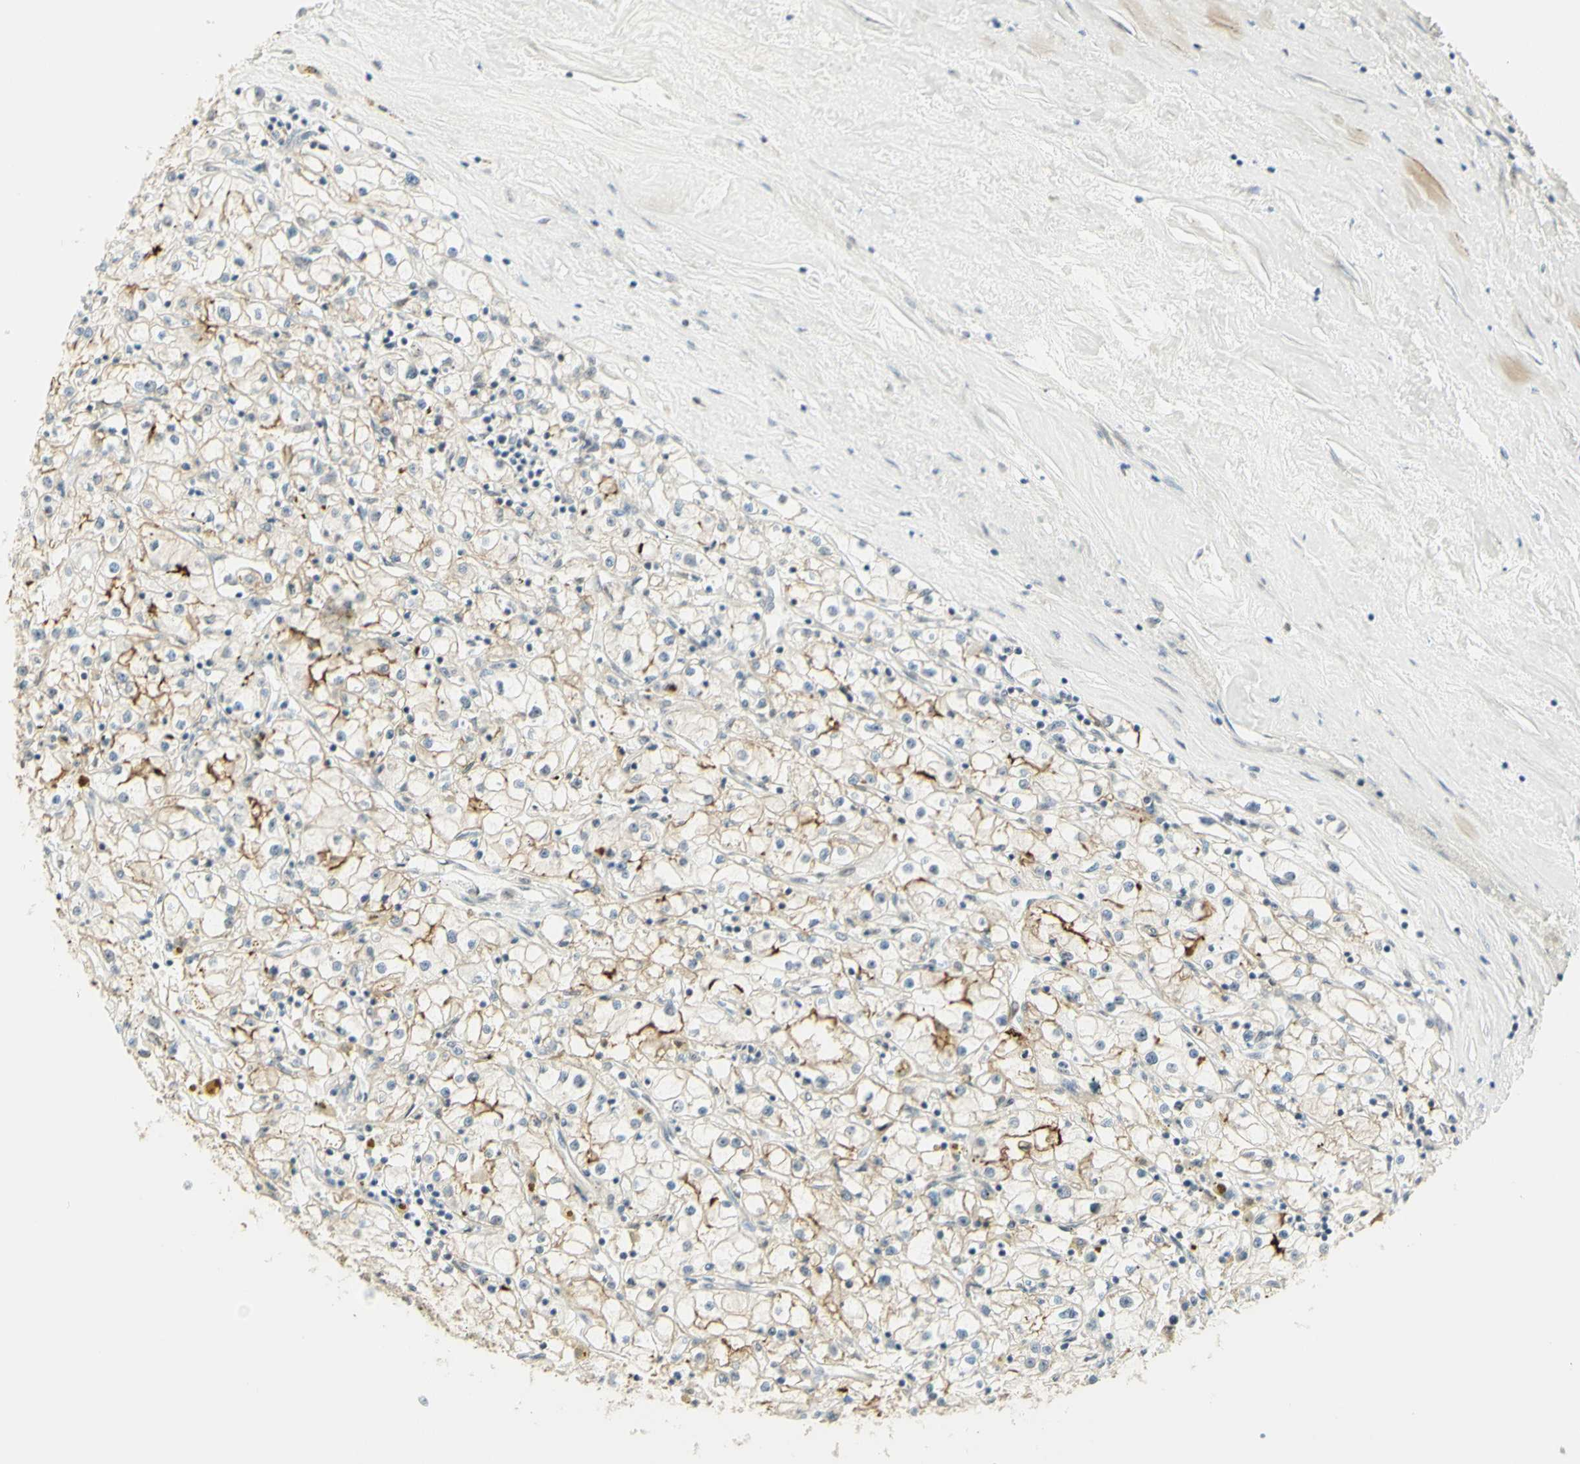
{"staining": {"intensity": "moderate", "quantity": "<25%", "location": "cytoplasmic/membranous"}, "tissue": "renal cancer", "cell_type": "Tumor cells", "image_type": "cancer", "snomed": [{"axis": "morphology", "description": "Adenocarcinoma, NOS"}, {"axis": "topography", "description": "Kidney"}], "caption": "Immunohistochemistry (IHC) (DAB) staining of renal adenocarcinoma demonstrates moderate cytoplasmic/membranous protein positivity in about <25% of tumor cells.", "gene": "DDX1", "patient": {"sex": "male", "age": 56}}